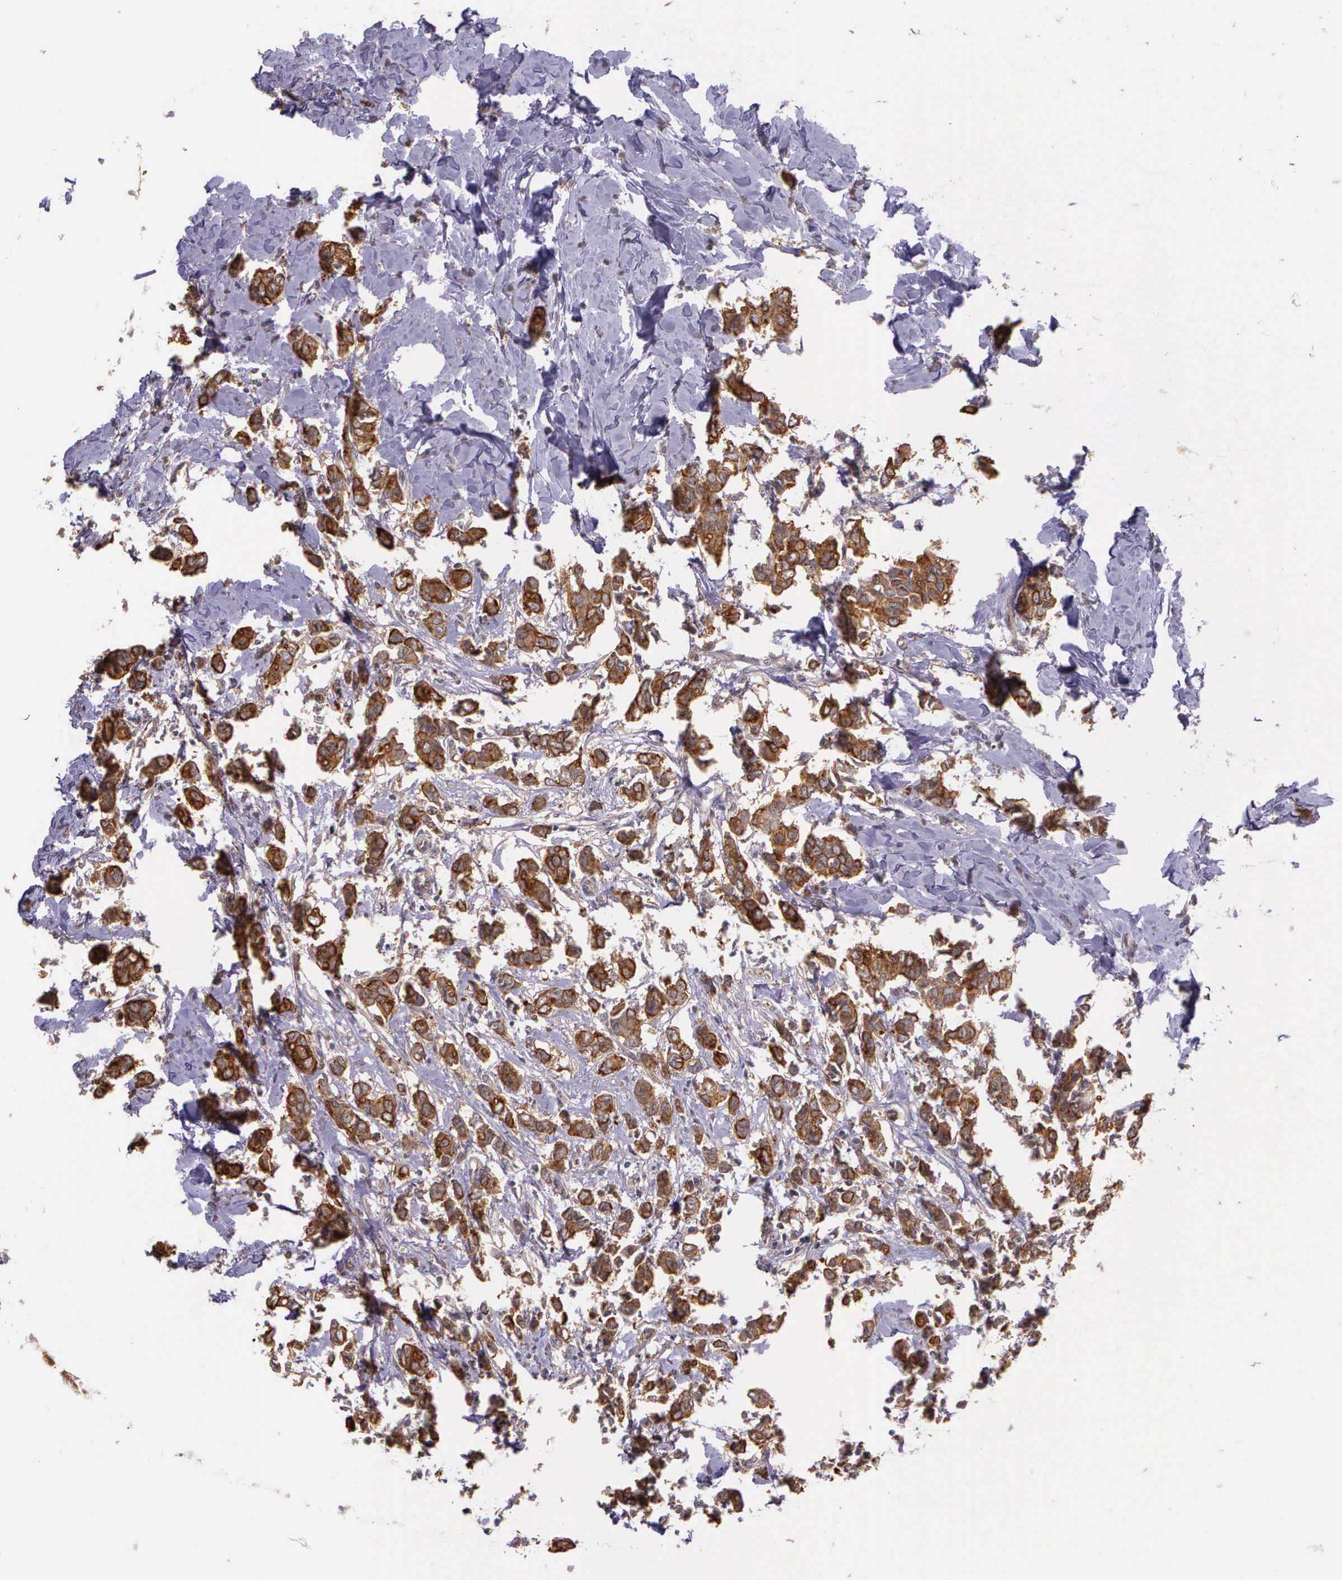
{"staining": {"intensity": "moderate", "quantity": ">75%", "location": "cytoplasmic/membranous"}, "tissue": "breast cancer", "cell_type": "Tumor cells", "image_type": "cancer", "snomed": [{"axis": "morphology", "description": "Duct carcinoma"}, {"axis": "topography", "description": "Breast"}], "caption": "This image demonstrates immunohistochemistry (IHC) staining of human breast cancer, with medium moderate cytoplasmic/membranous staining in about >75% of tumor cells.", "gene": "IGBP1", "patient": {"sex": "female", "age": 84}}